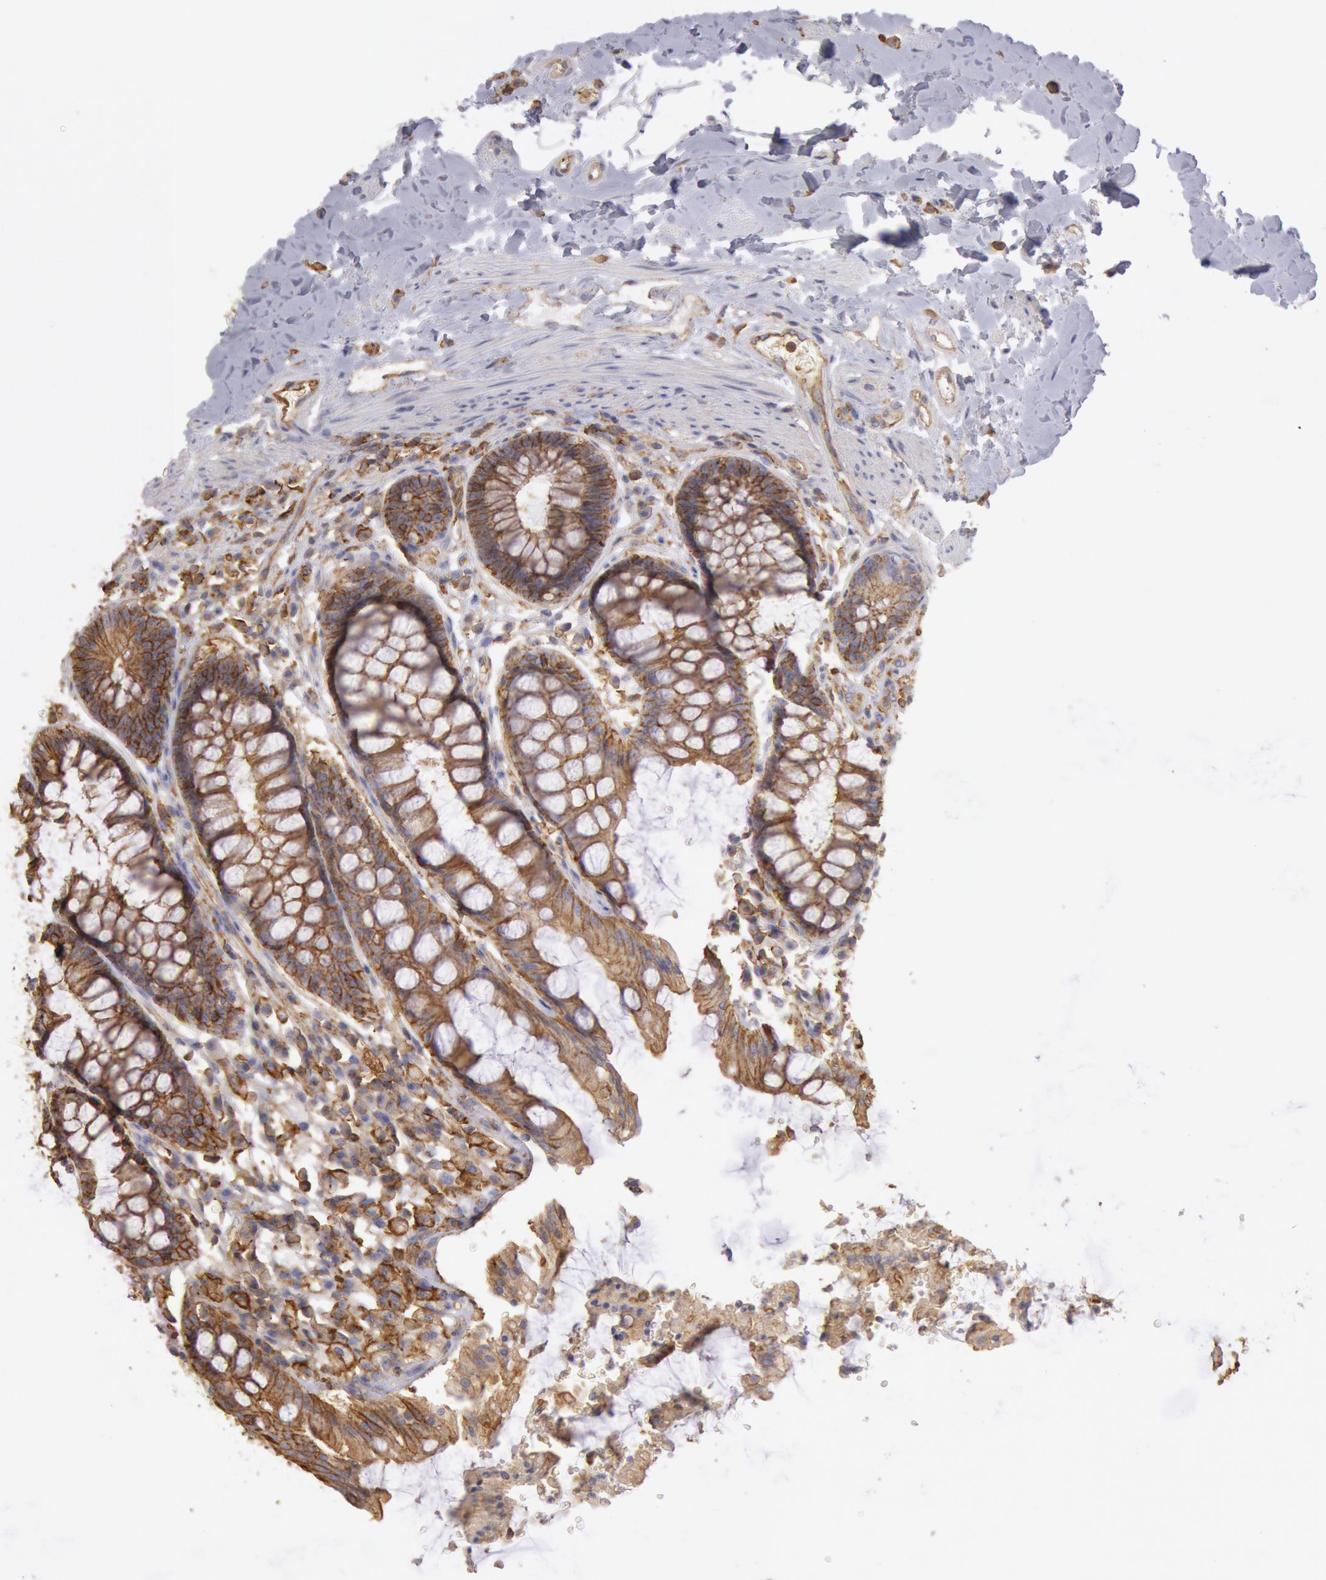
{"staining": {"intensity": "moderate", "quantity": ">75%", "location": "cytoplasmic/membranous"}, "tissue": "rectum", "cell_type": "Glandular cells", "image_type": "normal", "snomed": [{"axis": "morphology", "description": "Normal tissue, NOS"}, {"axis": "topography", "description": "Rectum"}], "caption": "Immunohistochemistry photomicrograph of unremarkable human rectum stained for a protein (brown), which reveals medium levels of moderate cytoplasmic/membranous positivity in about >75% of glandular cells.", "gene": "SNAP23", "patient": {"sex": "female", "age": 46}}